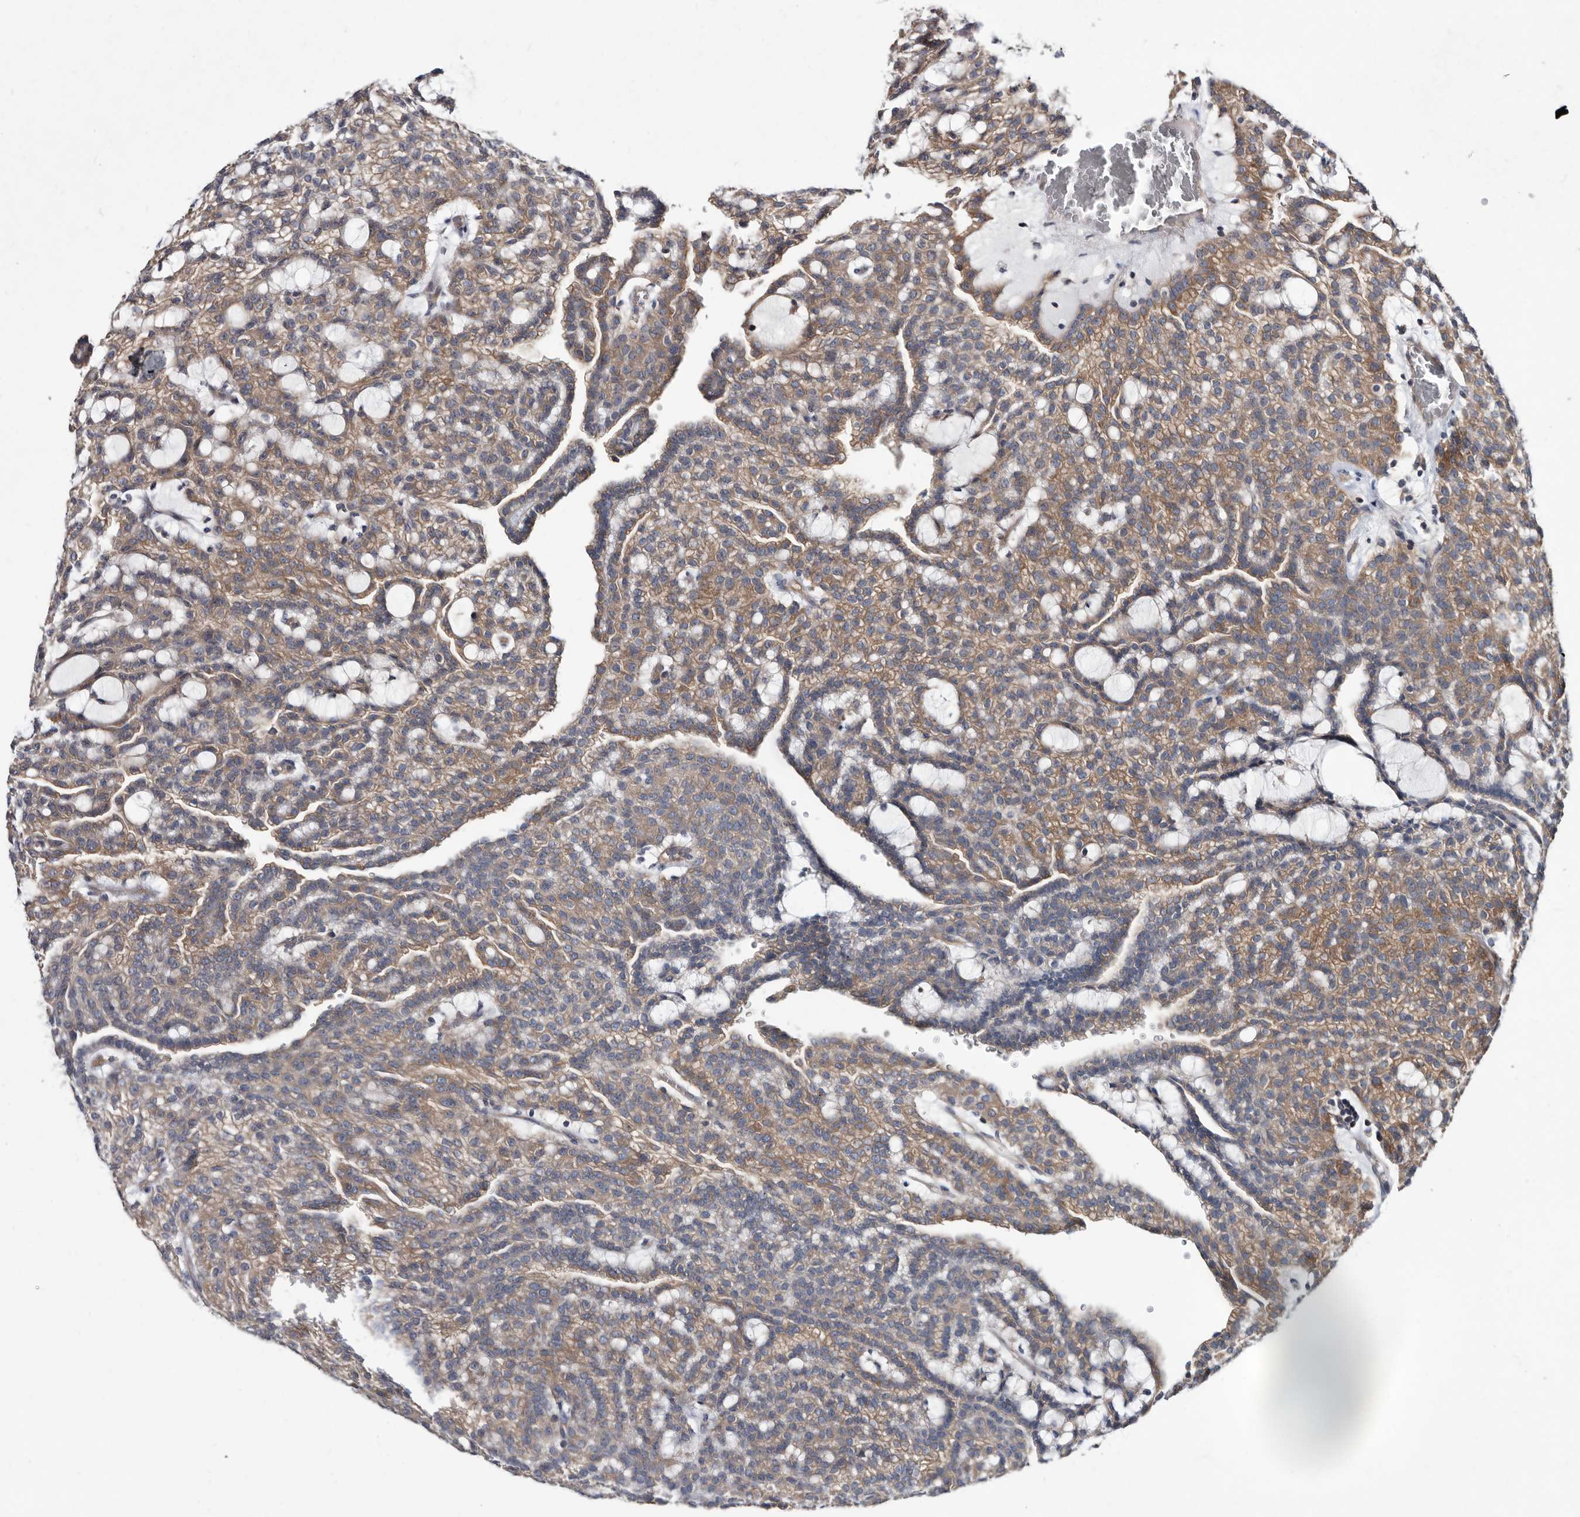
{"staining": {"intensity": "moderate", "quantity": ">75%", "location": "cytoplasmic/membranous"}, "tissue": "renal cancer", "cell_type": "Tumor cells", "image_type": "cancer", "snomed": [{"axis": "morphology", "description": "Adenocarcinoma, NOS"}, {"axis": "topography", "description": "Kidney"}], "caption": "Tumor cells reveal moderate cytoplasmic/membranous positivity in approximately >75% of cells in renal cancer. (Brightfield microscopy of DAB IHC at high magnification).", "gene": "ABCF2", "patient": {"sex": "male", "age": 63}}